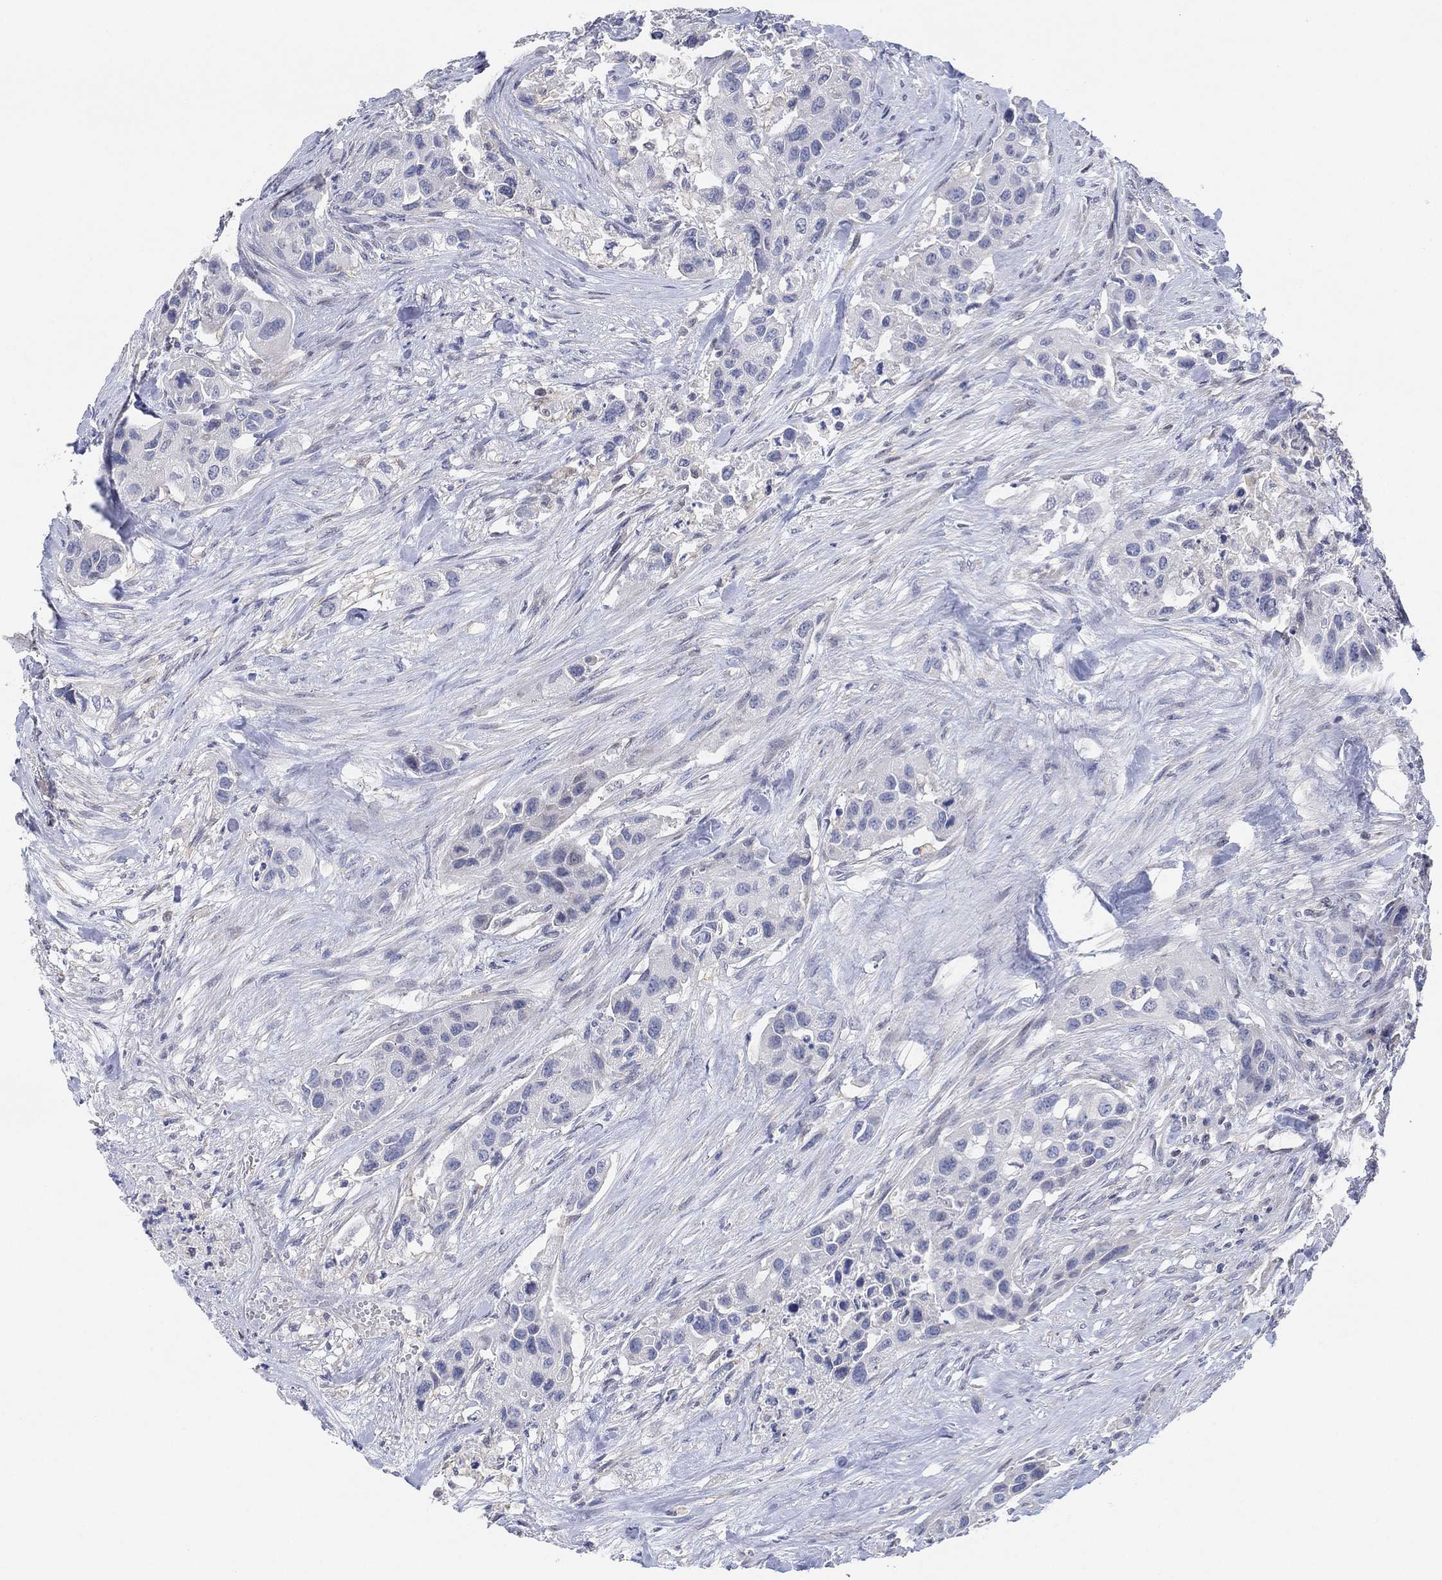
{"staining": {"intensity": "negative", "quantity": "none", "location": "none"}, "tissue": "urothelial cancer", "cell_type": "Tumor cells", "image_type": "cancer", "snomed": [{"axis": "morphology", "description": "Urothelial carcinoma, High grade"}, {"axis": "topography", "description": "Urinary bladder"}], "caption": "Histopathology image shows no significant protein staining in tumor cells of urothelial cancer. (Stains: DAB (3,3'-diaminobenzidine) immunohistochemistry with hematoxylin counter stain, Microscopy: brightfield microscopy at high magnification).", "gene": "CFTR", "patient": {"sex": "female", "age": 73}}